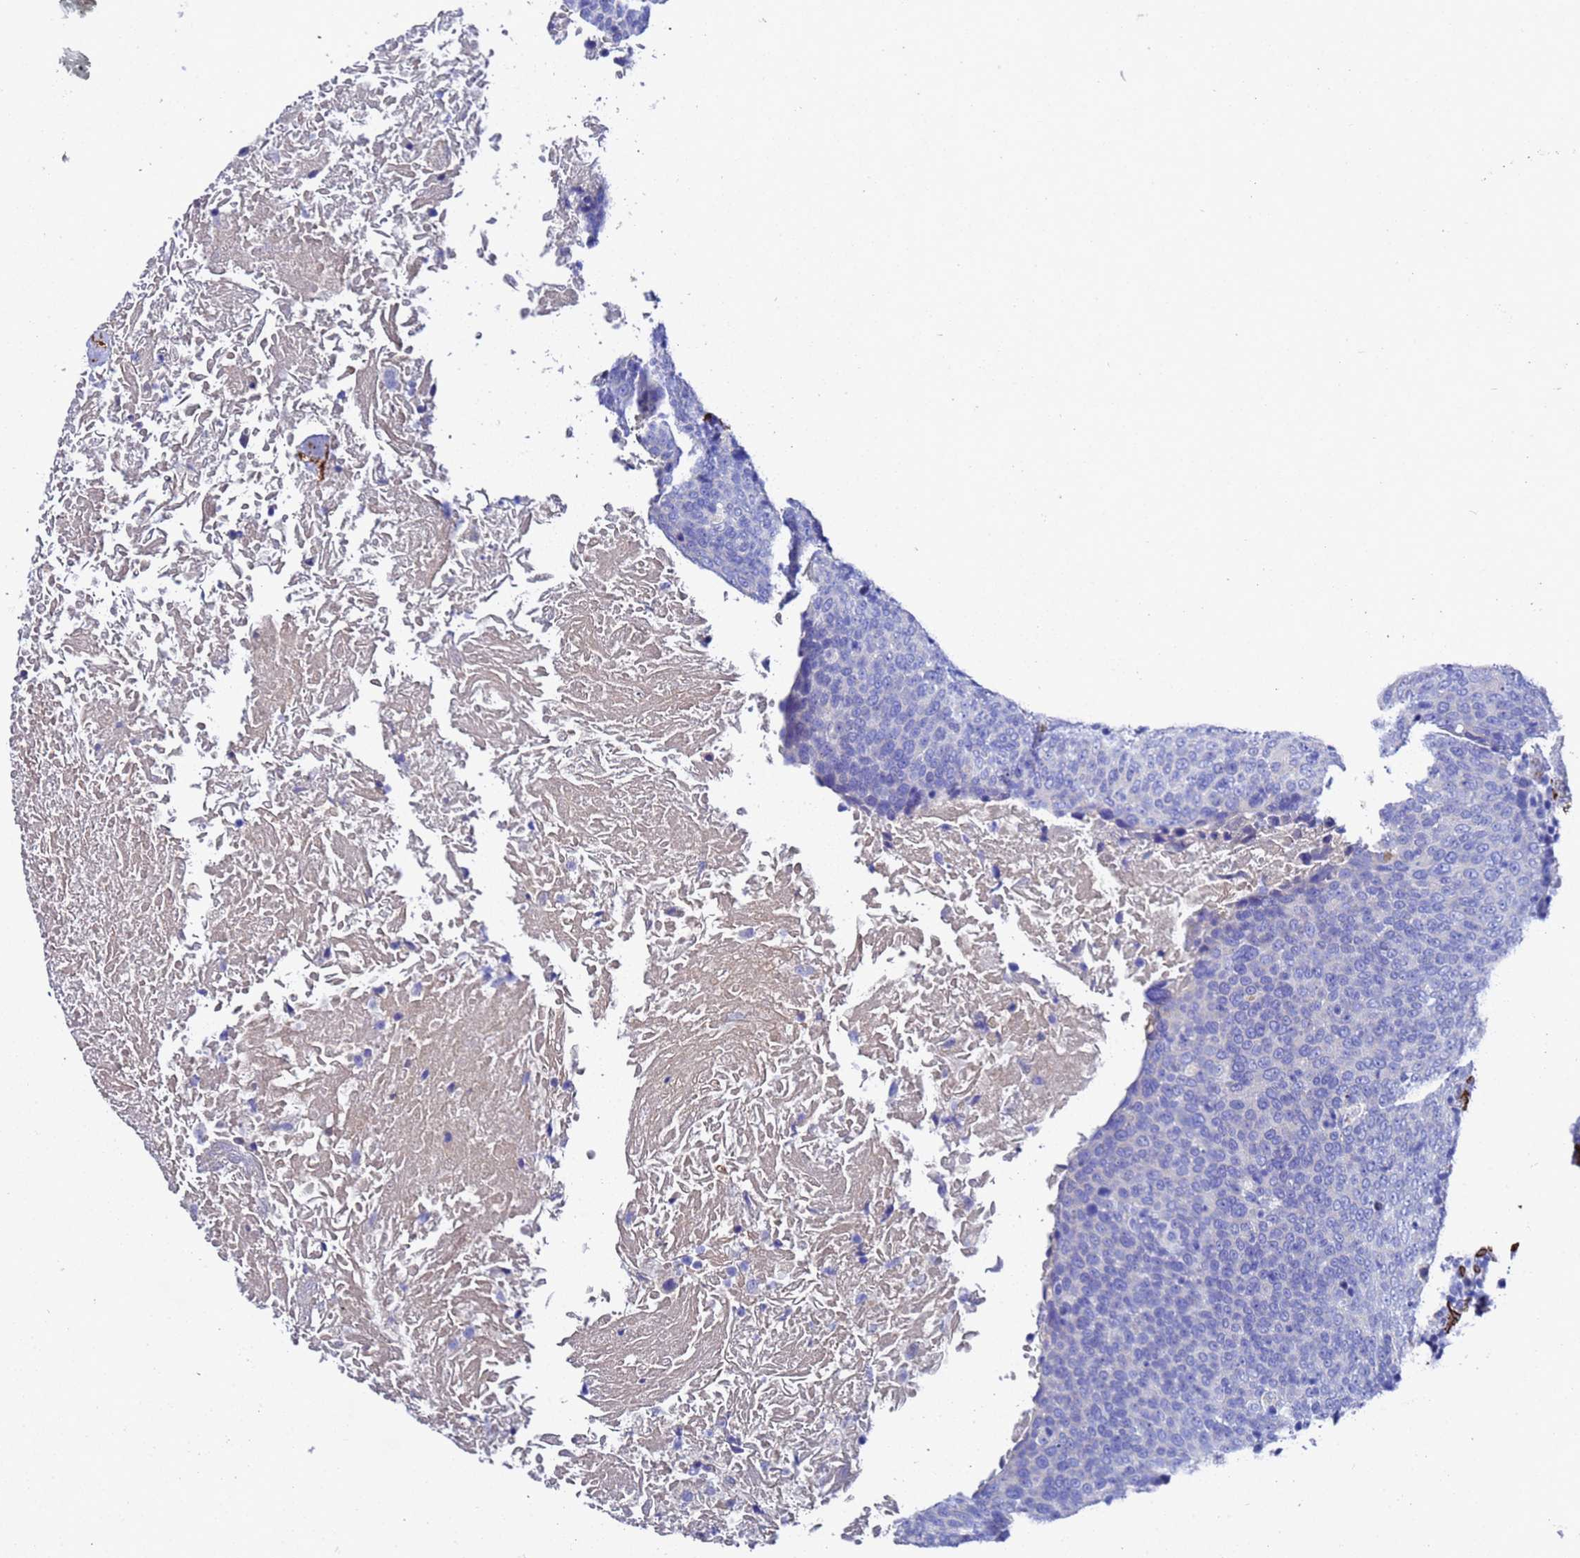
{"staining": {"intensity": "negative", "quantity": "none", "location": "none"}, "tissue": "head and neck cancer", "cell_type": "Tumor cells", "image_type": "cancer", "snomed": [{"axis": "morphology", "description": "Squamous cell carcinoma, NOS"}, {"axis": "morphology", "description": "Squamous cell carcinoma, metastatic, NOS"}, {"axis": "topography", "description": "Lymph node"}, {"axis": "topography", "description": "Head-Neck"}], "caption": "Tumor cells show no significant protein staining in squamous cell carcinoma (head and neck).", "gene": "ADIPOQ", "patient": {"sex": "male", "age": 62}}